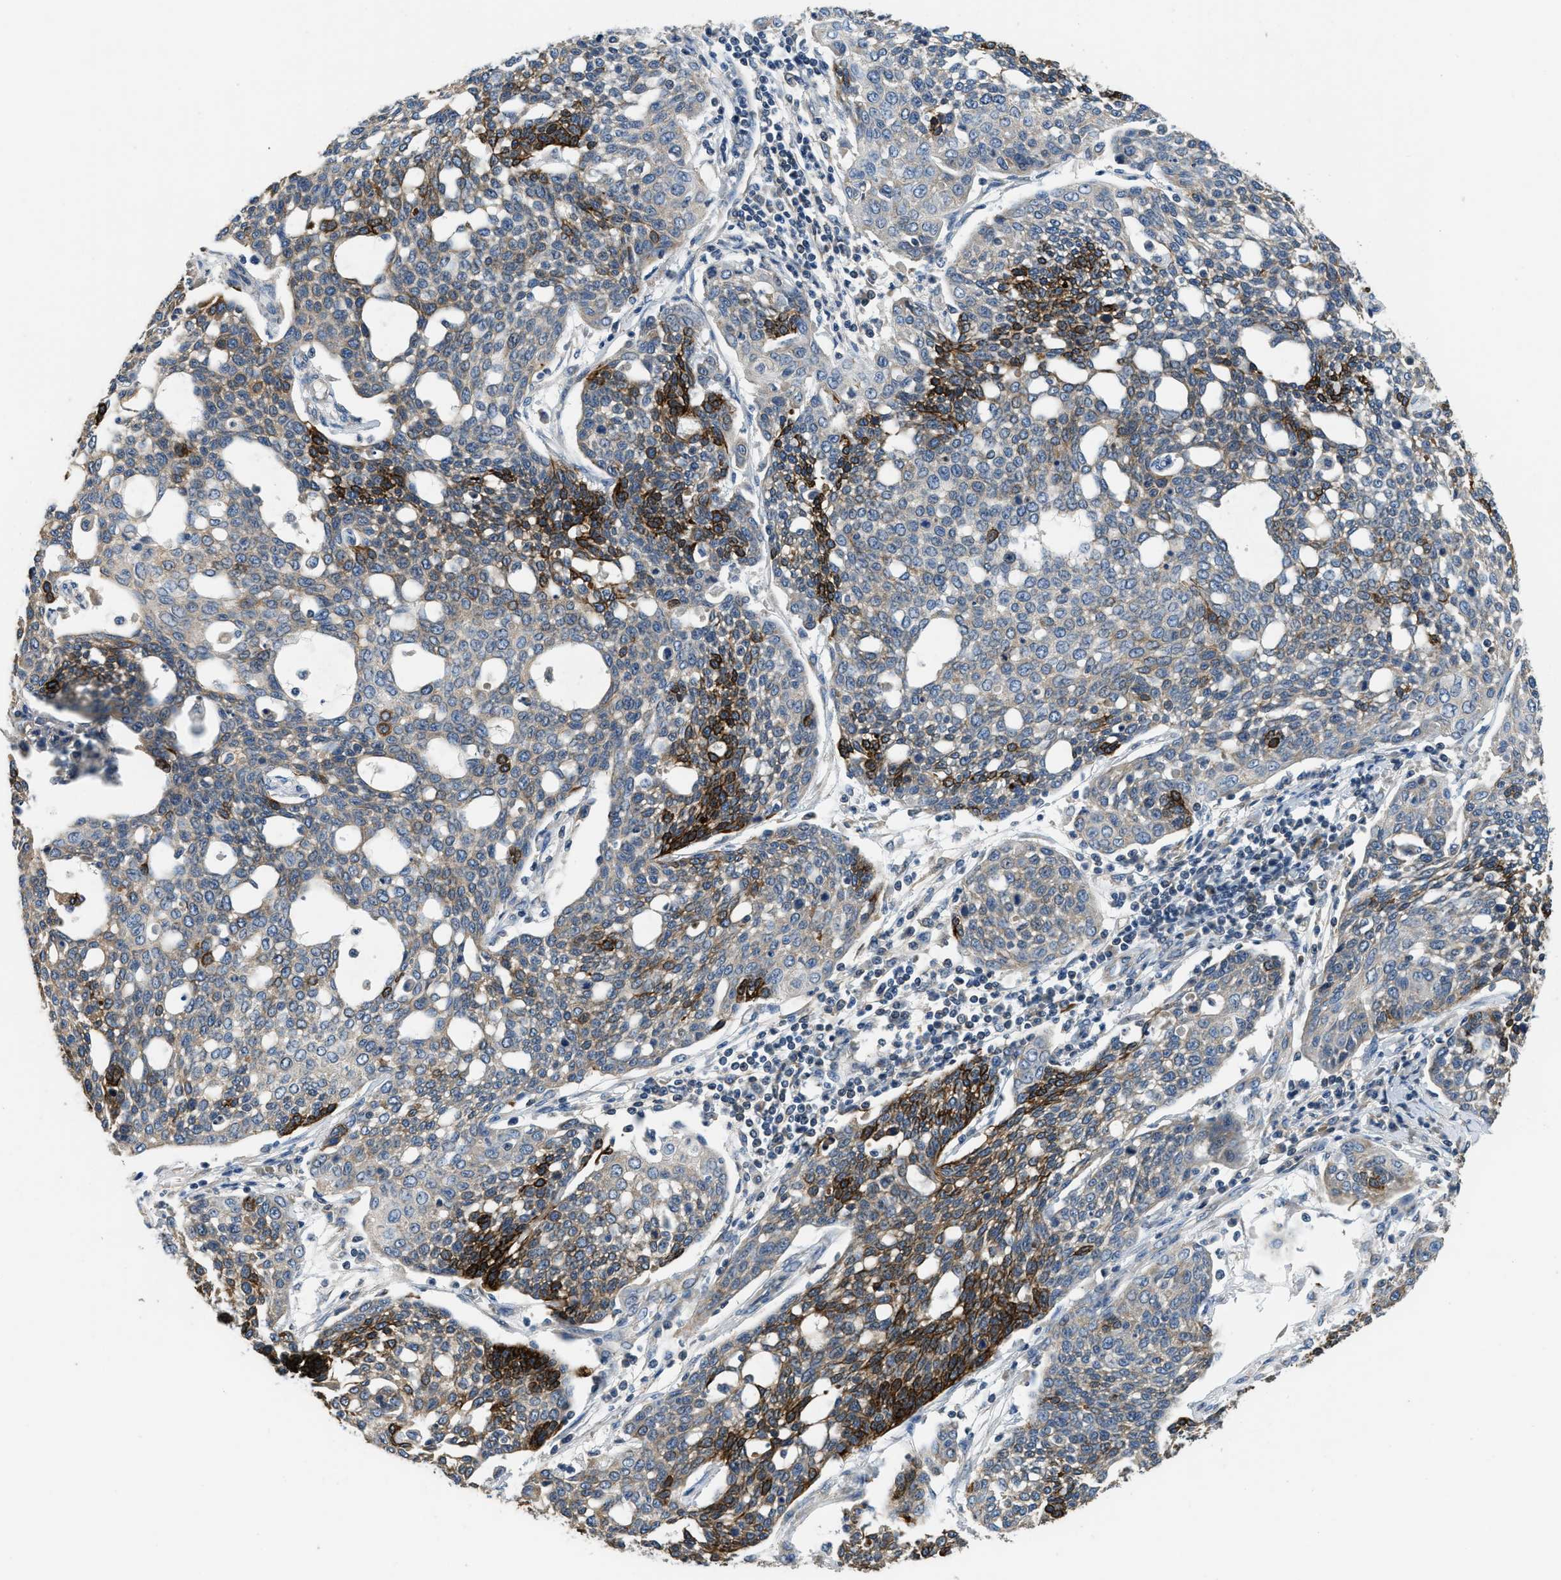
{"staining": {"intensity": "strong", "quantity": "<25%", "location": "cytoplasmic/membranous"}, "tissue": "cervical cancer", "cell_type": "Tumor cells", "image_type": "cancer", "snomed": [{"axis": "morphology", "description": "Squamous cell carcinoma, NOS"}, {"axis": "topography", "description": "Cervix"}], "caption": "High-power microscopy captured an immunohistochemistry (IHC) histopathology image of cervical cancer, revealing strong cytoplasmic/membranous staining in approximately <25% of tumor cells. (Stains: DAB in brown, nuclei in blue, Microscopy: brightfield microscopy at high magnification).", "gene": "SSH2", "patient": {"sex": "female", "age": 34}}